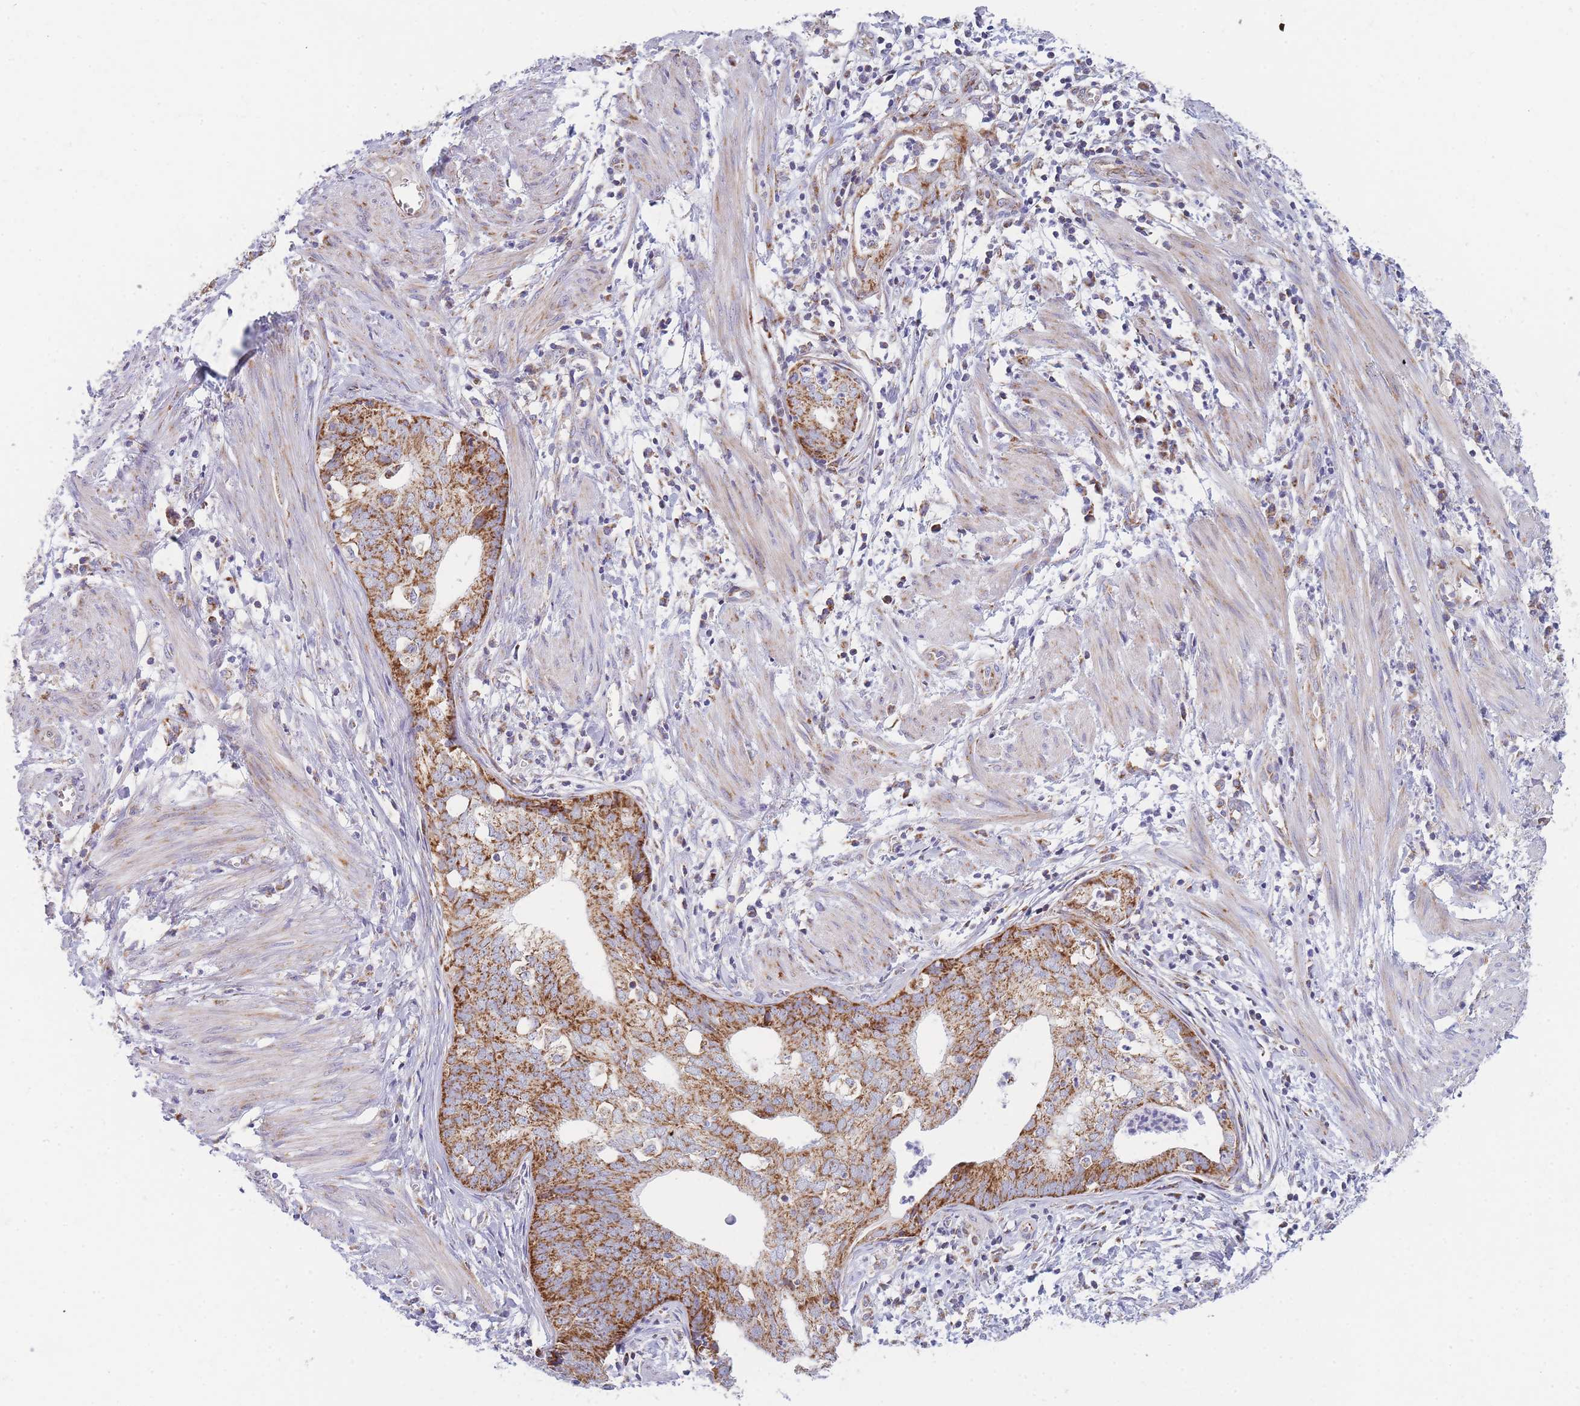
{"staining": {"intensity": "strong", "quantity": ">75%", "location": "cytoplasmic/membranous"}, "tissue": "endometrial cancer", "cell_type": "Tumor cells", "image_type": "cancer", "snomed": [{"axis": "morphology", "description": "Adenocarcinoma, NOS"}, {"axis": "topography", "description": "Endometrium"}], "caption": "A brown stain shows strong cytoplasmic/membranous staining of a protein in human adenocarcinoma (endometrial) tumor cells.", "gene": "MRPS11", "patient": {"sex": "female", "age": 68}}